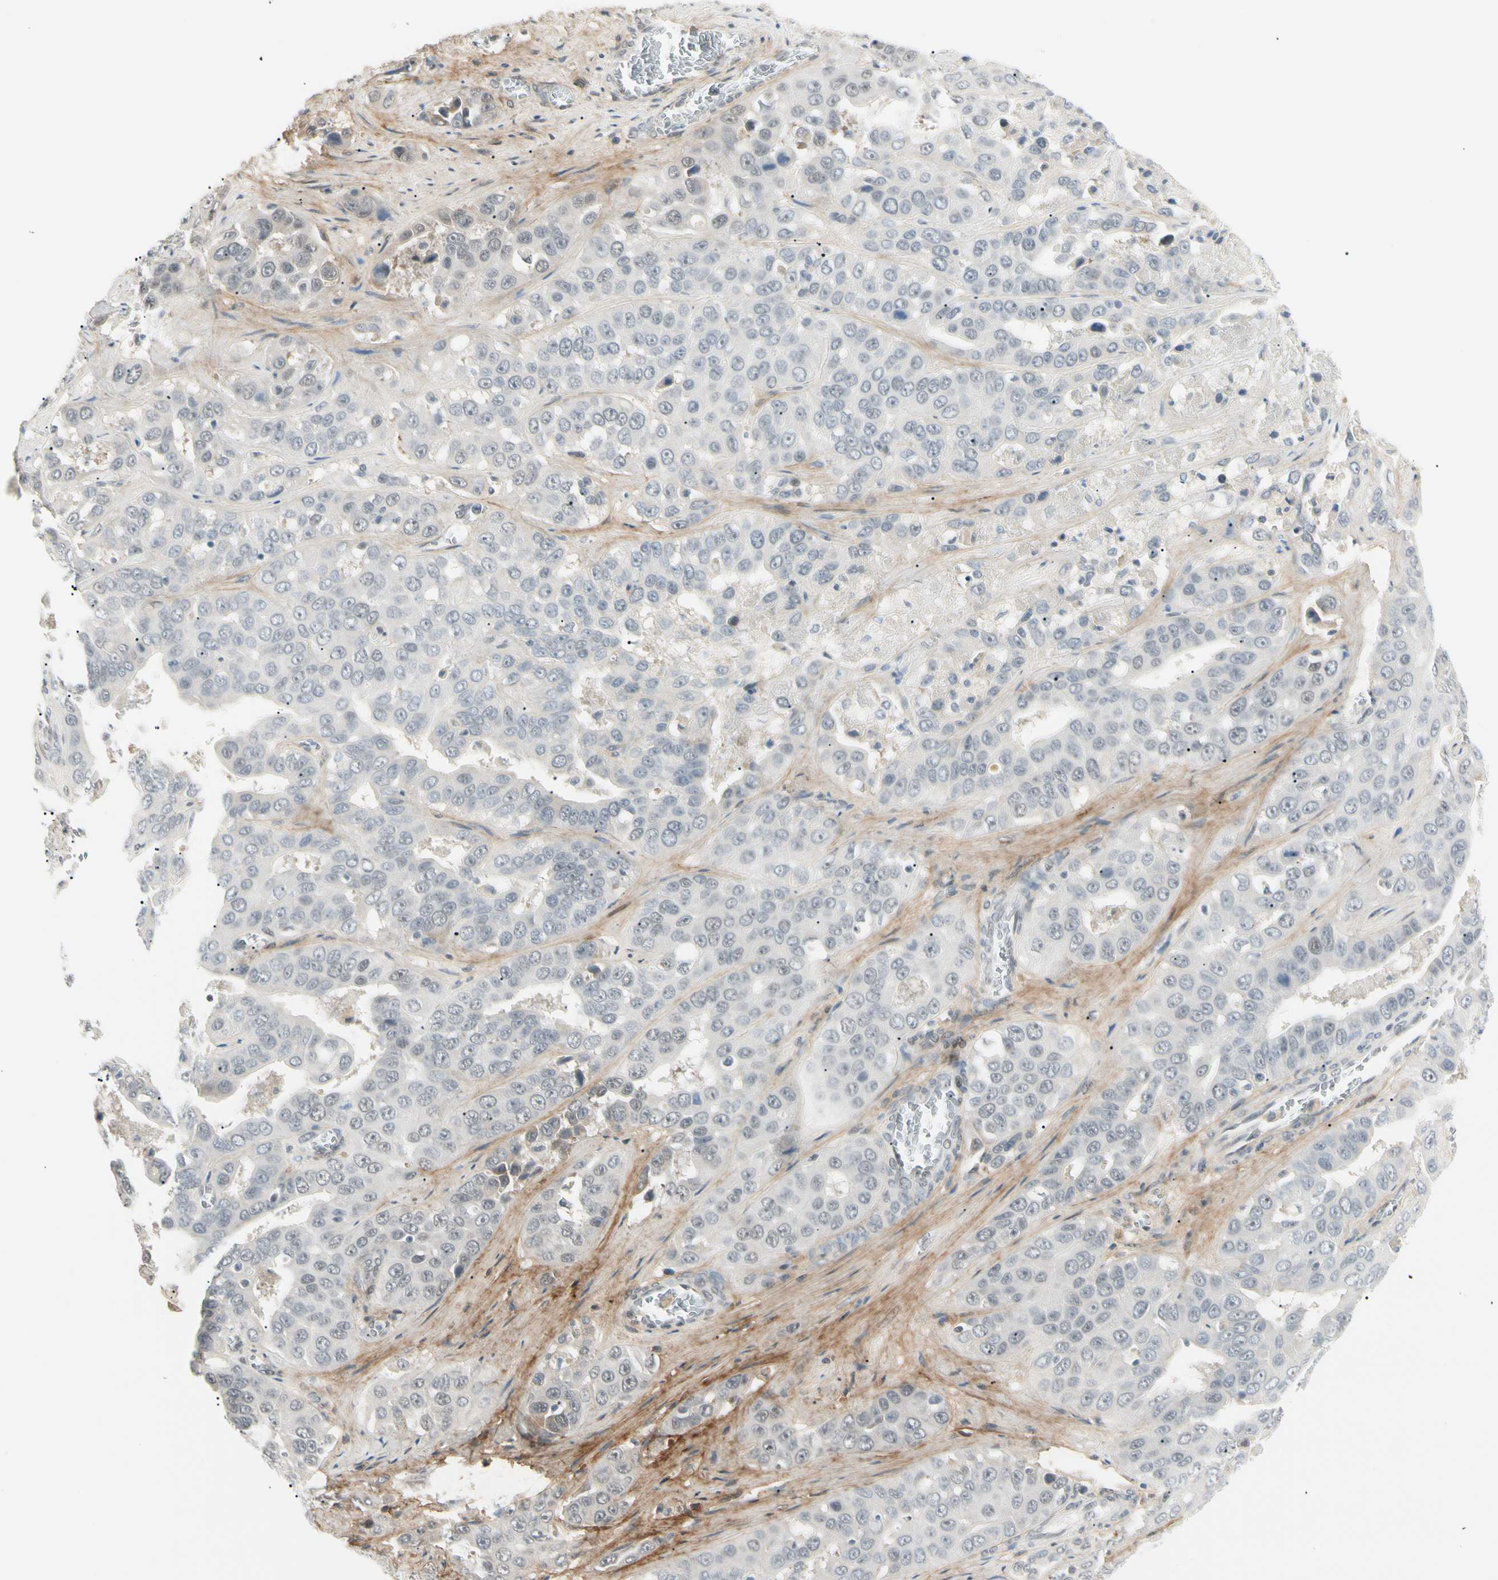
{"staining": {"intensity": "negative", "quantity": "none", "location": "none"}, "tissue": "liver cancer", "cell_type": "Tumor cells", "image_type": "cancer", "snomed": [{"axis": "morphology", "description": "Cholangiocarcinoma"}, {"axis": "topography", "description": "Liver"}], "caption": "Photomicrograph shows no significant protein staining in tumor cells of liver cholangiocarcinoma.", "gene": "ASPN", "patient": {"sex": "female", "age": 52}}